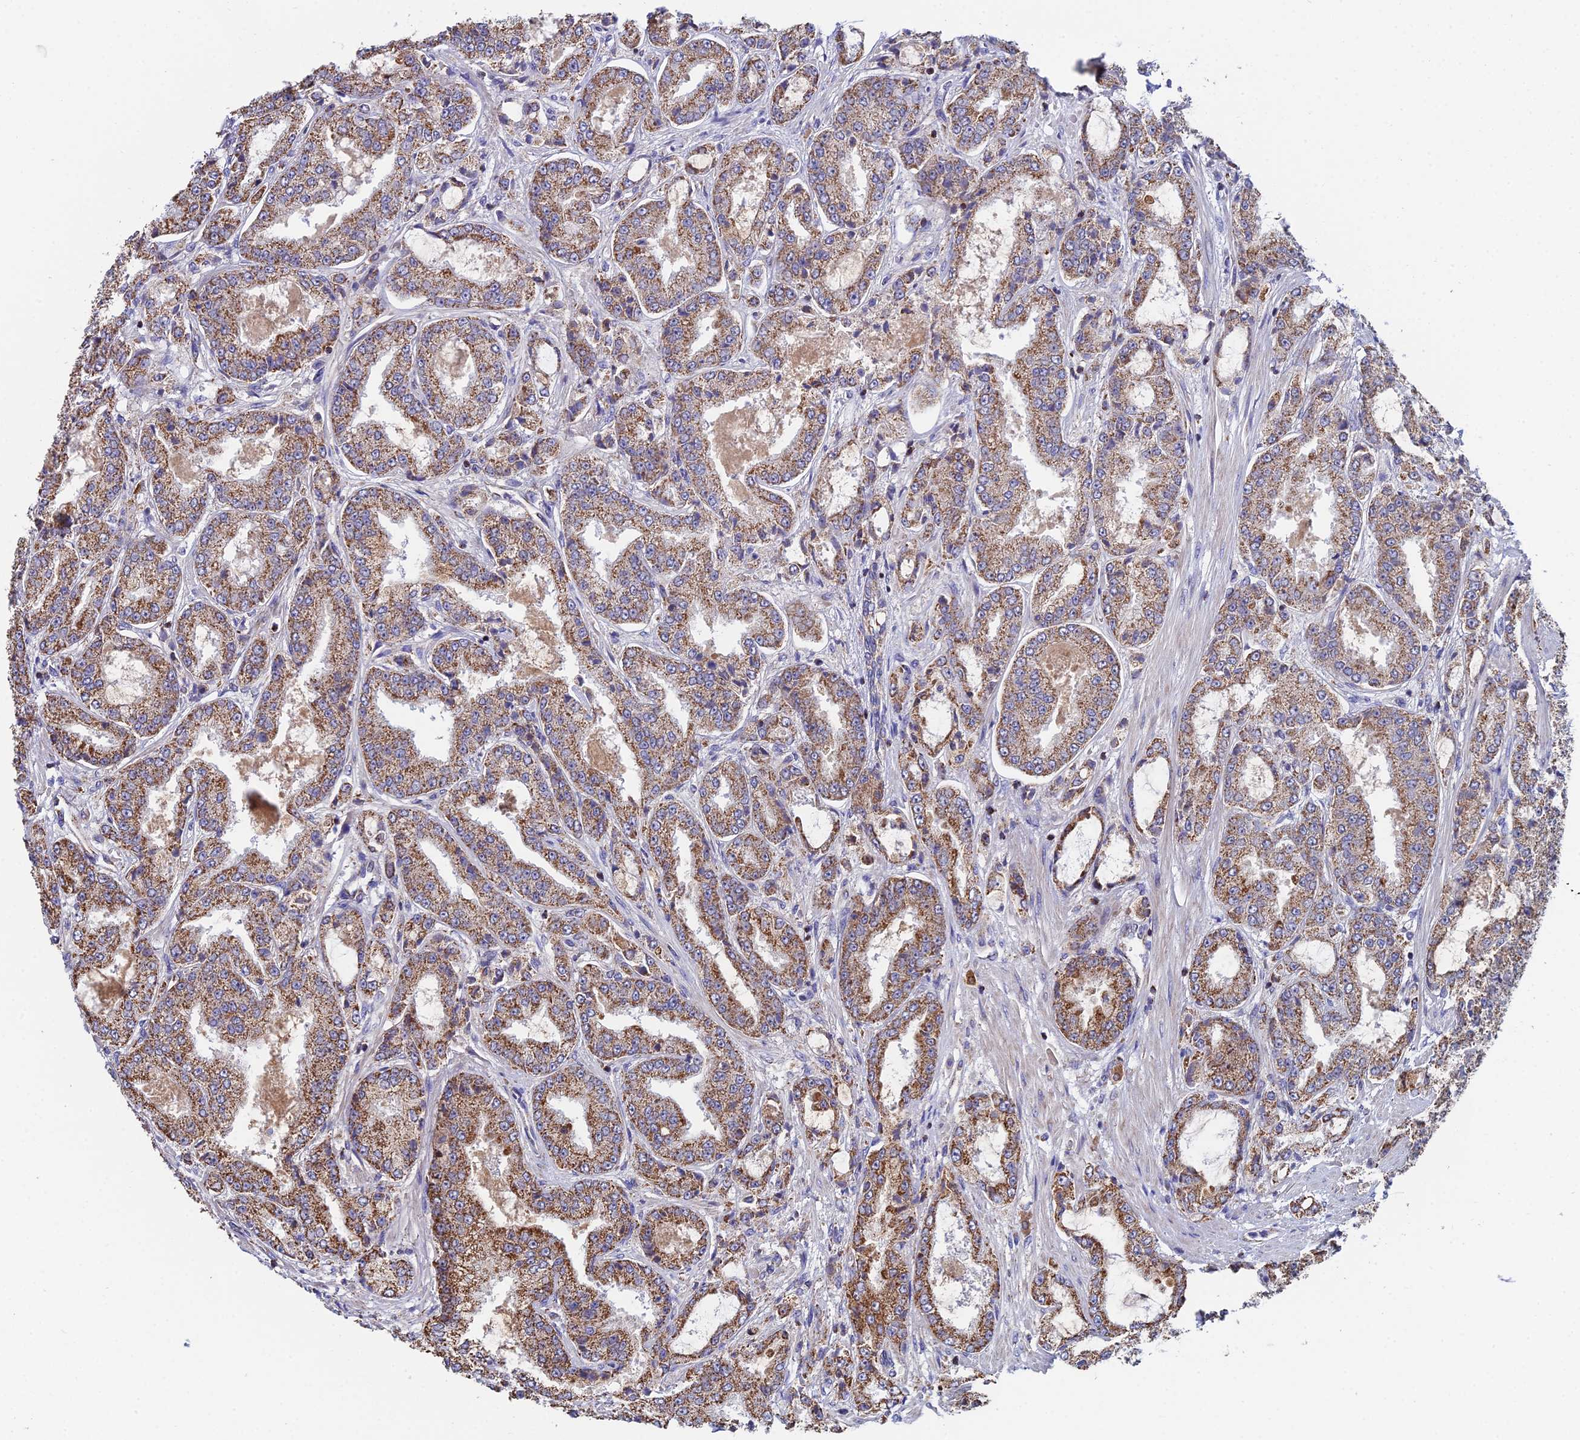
{"staining": {"intensity": "moderate", "quantity": ">75%", "location": "cytoplasmic/membranous"}, "tissue": "prostate cancer", "cell_type": "Tumor cells", "image_type": "cancer", "snomed": [{"axis": "morphology", "description": "Adenocarcinoma, High grade"}, {"axis": "topography", "description": "Prostate"}], "caption": "DAB immunohistochemical staining of prostate cancer reveals moderate cytoplasmic/membranous protein positivity in about >75% of tumor cells.", "gene": "SPOCK2", "patient": {"sex": "male", "age": 71}}